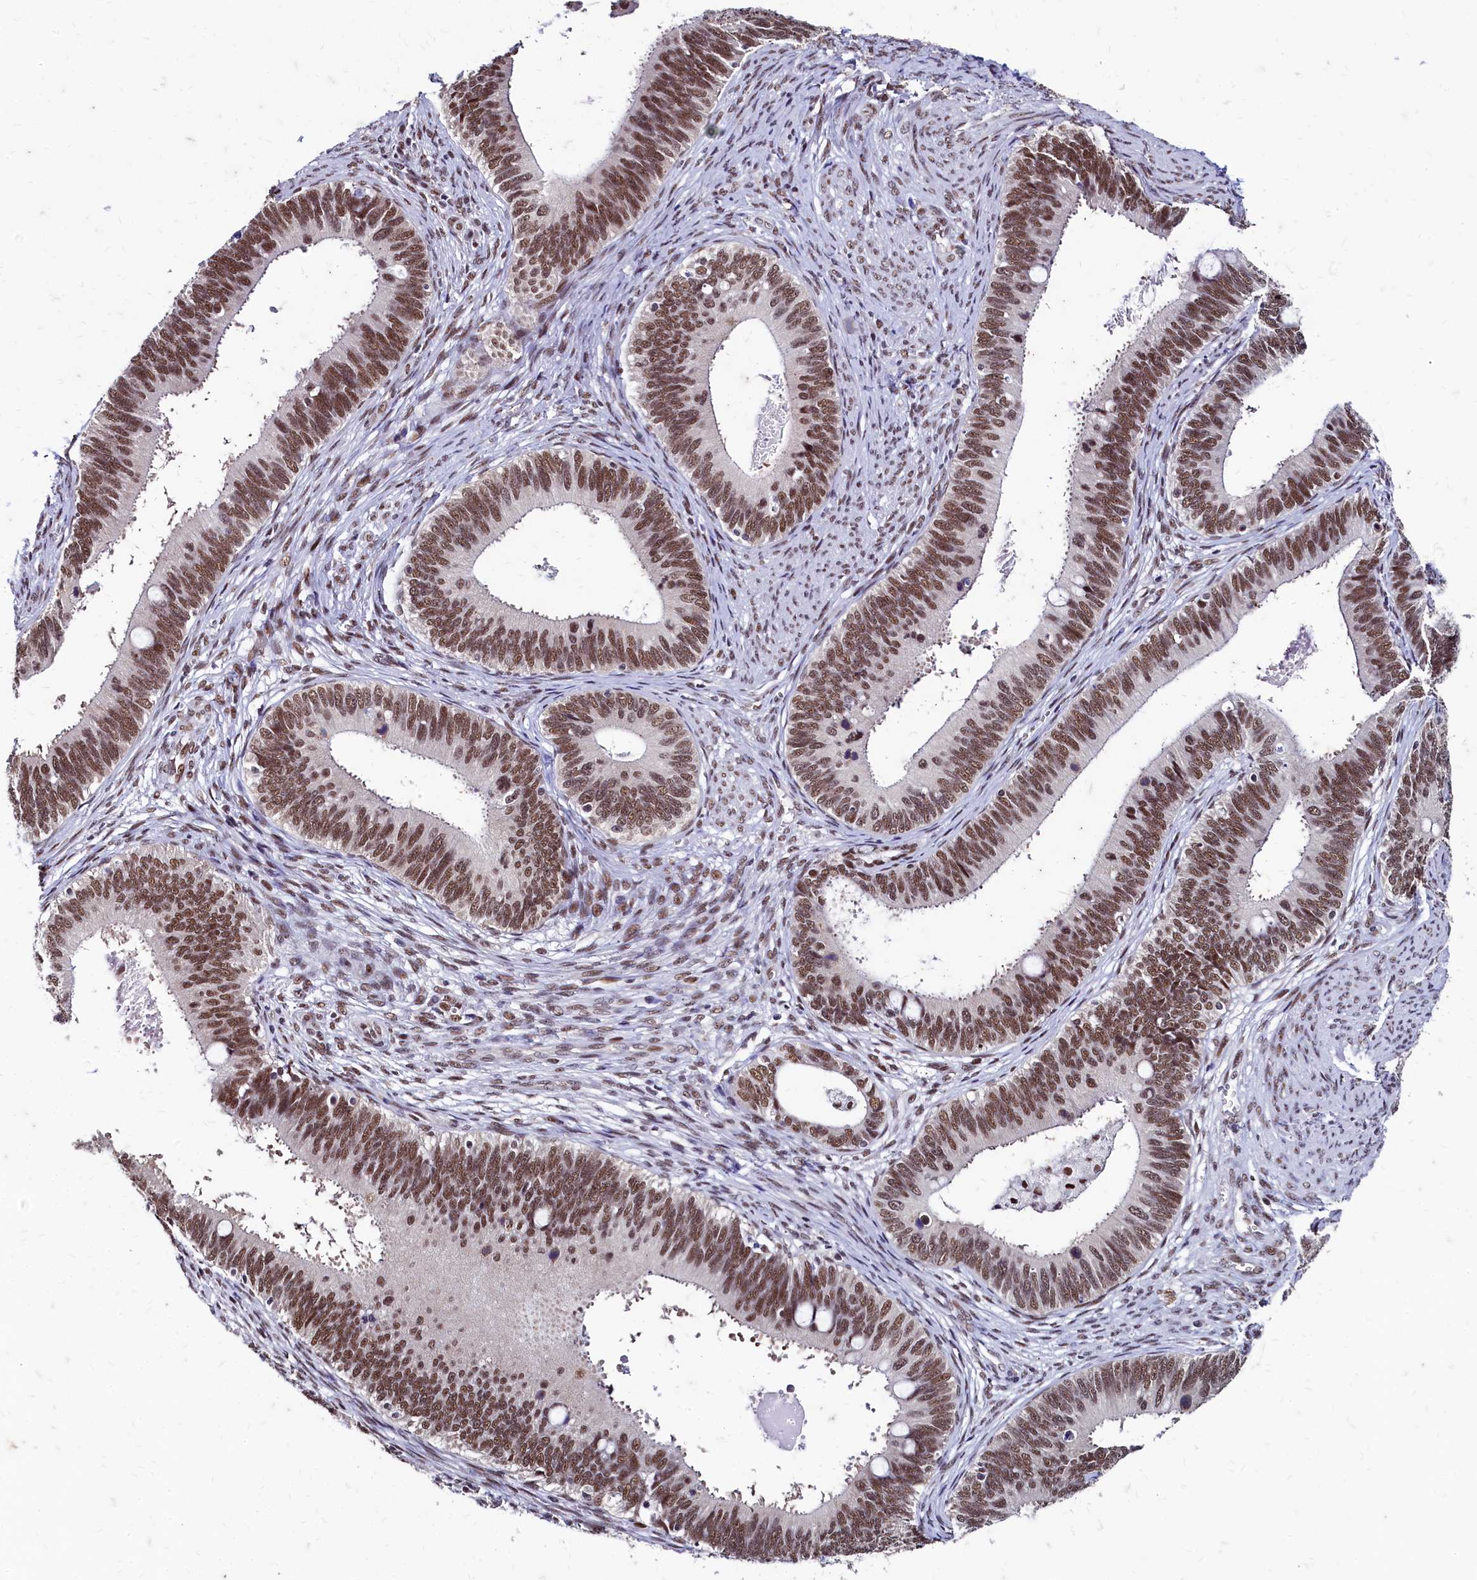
{"staining": {"intensity": "moderate", "quantity": ">75%", "location": "nuclear"}, "tissue": "cervical cancer", "cell_type": "Tumor cells", "image_type": "cancer", "snomed": [{"axis": "morphology", "description": "Adenocarcinoma, NOS"}, {"axis": "topography", "description": "Cervix"}], "caption": "Cervical adenocarcinoma stained with a protein marker shows moderate staining in tumor cells.", "gene": "CPSF7", "patient": {"sex": "female", "age": 42}}